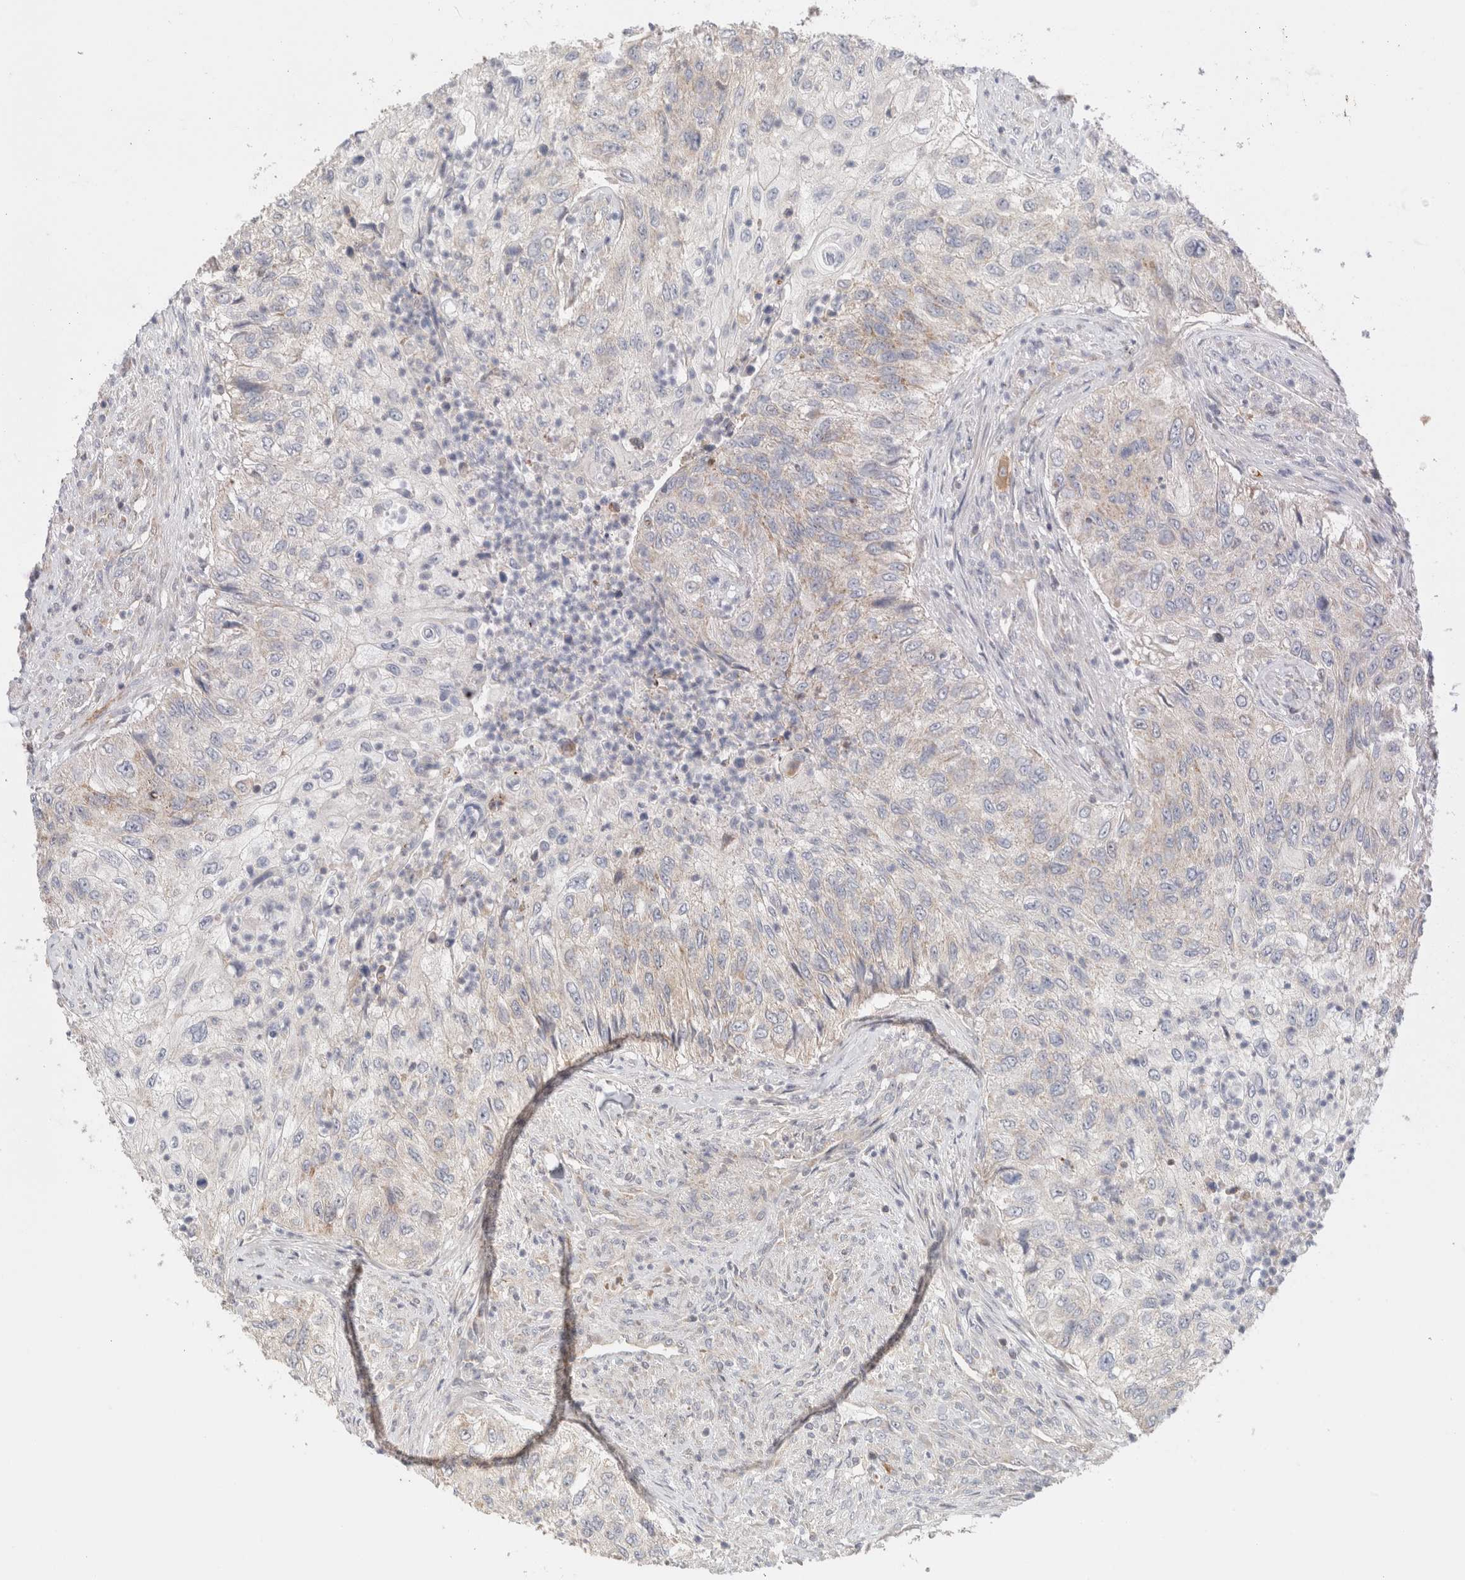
{"staining": {"intensity": "weak", "quantity": "<25%", "location": "cytoplasmic/membranous"}, "tissue": "urothelial cancer", "cell_type": "Tumor cells", "image_type": "cancer", "snomed": [{"axis": "morphology", "description": "Urothelial carcinoma, High grade"}, {"axis": "topography", "description": "Urinary bladder"}], "caption": "The photomicrograph reveals no staining of tumor cells in urothelial carcinoma (high-grade). Brightfield microscopy of IHC stained with DAB (3,3'-diaminobenzidine) (brown) and hematoxylin (blue), captured at high magnification.", "gene": "MRM3", "patient": {"sex": "female", "age": 60}}